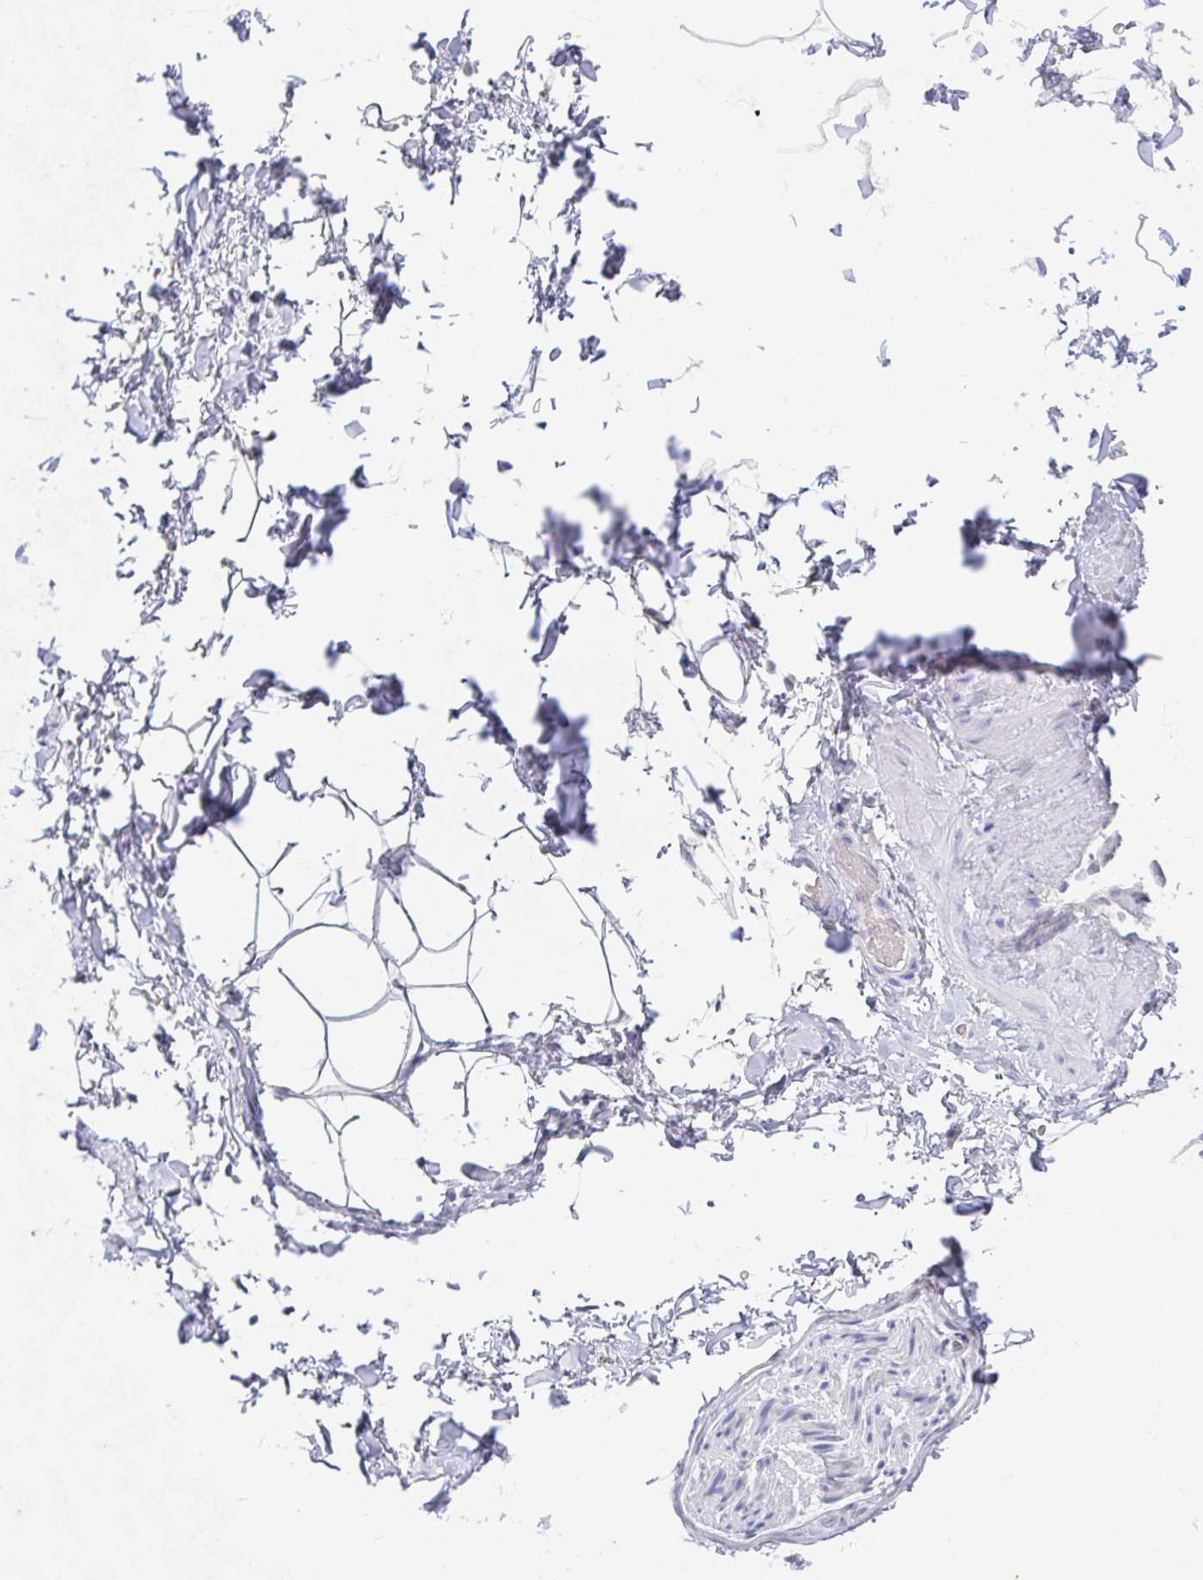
{"staining": {"intensity": "negative", "quantity": "none", "location": "none"}, "tissue": "adipose tissue", "cell_type": "Adipocytes", "image_type": "normal", "snomed": [{"axis": "morphology", "description": "Normal tissue, NOS"}, {"axis": "topography", "description": "Vascular tissue"}, {"axis": "topography", "description": "Peripheral nerve tissue"}], "caption": "Micrograph shows no protein positivity in adipocytes of normal adipose tissue.", "gene": "DERL2", "patient": {"sex": "male", "age": 41}}